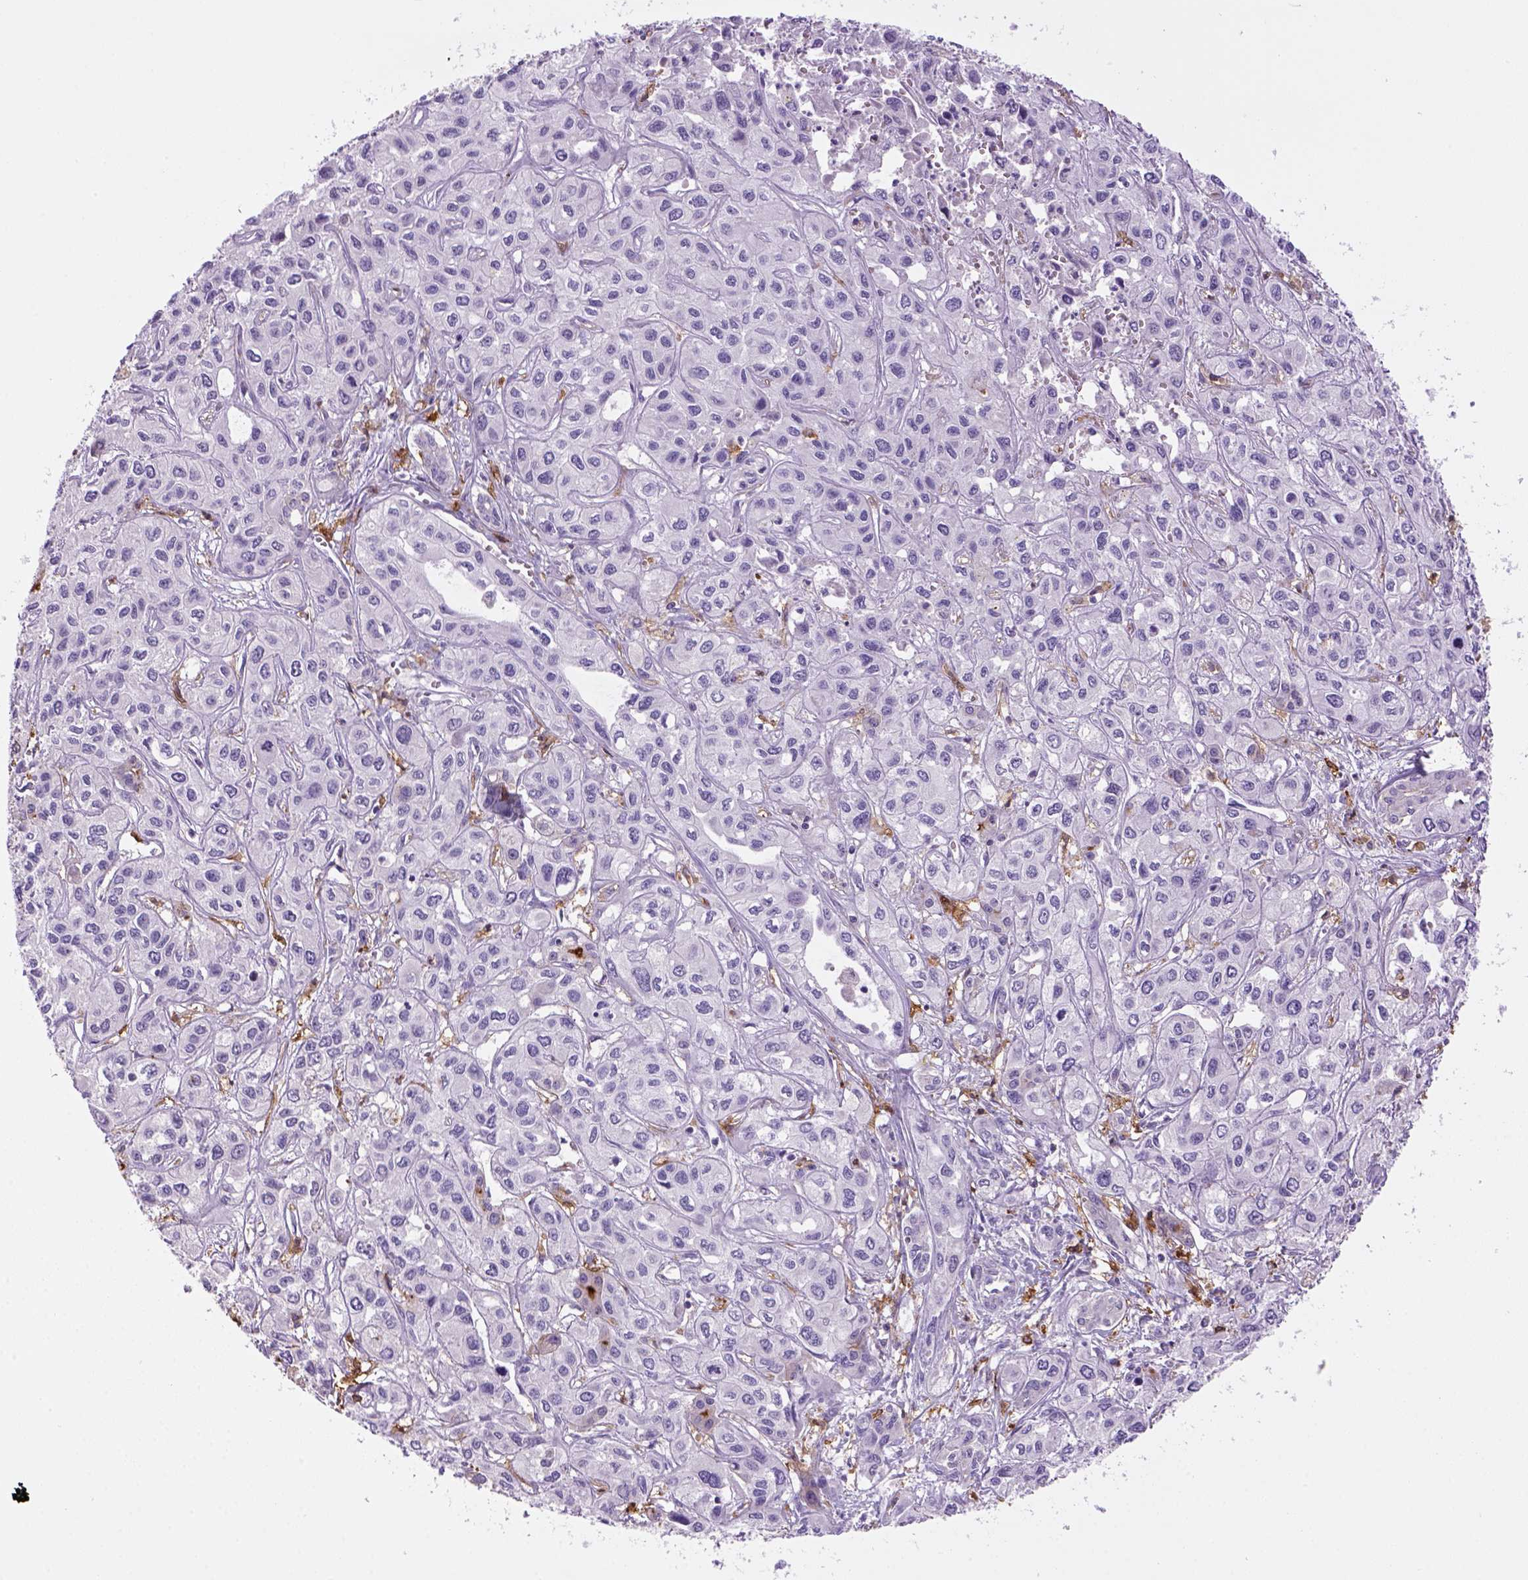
{"staining": {"intensity": "negative", "quantity": "none", "location": "none"}, "tissue": "liver cancer", "cell_type": "Tumor cells", "image_type": "cancer", "snomed": [{"axis": "morphology", "description": "Cholangiocarcinoma"}, {"axis": "topography", "description": "Liver"}], "caption": "The micrograph shows no staining of tumor cells in liver cancer (cholangiocarcinoma).", "gene": "CD14", "patient": {"sex": "female", "age": 66}}